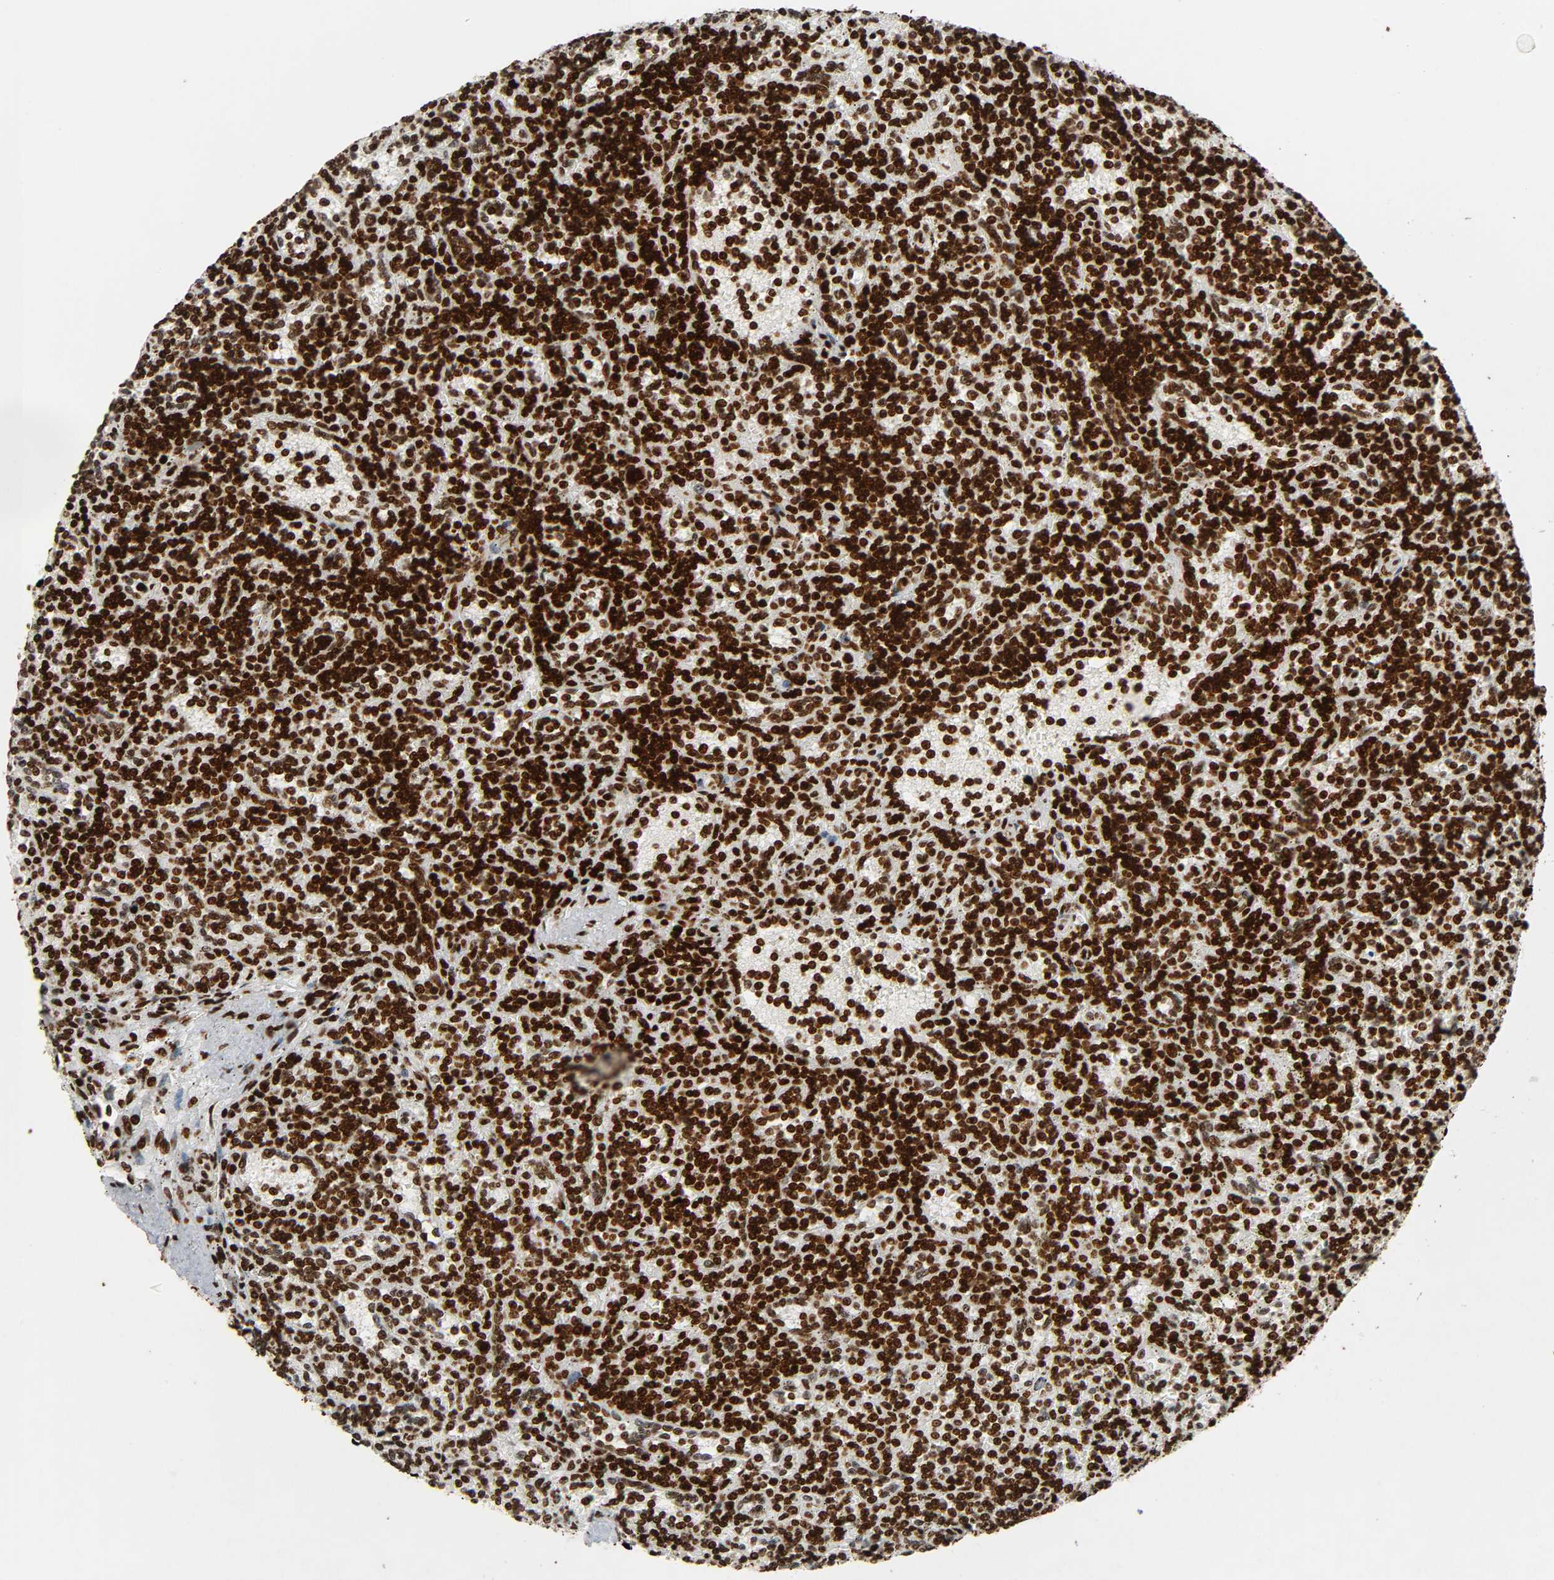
{"staining": {"intensity": "strong", "quantity": ">75%", "location": "nuclear"}, "tissue": "lymphoma", "cell_type": "Tumor cells", "image_type": "cancer", "snomed": [{"axis": "morphology", "description": "Malignant lymphoma, non-Hodgkin's type, Low grade"}, {"axis": "topography", "description": "Spleen"}], "caption": "Lymphoma stained for a protein (brown) exhibits strong nuclear positive expression in approximately >75% of tumor cells.", "gene": "RXRA", "patient": {"sex": "male", "age": 73}}